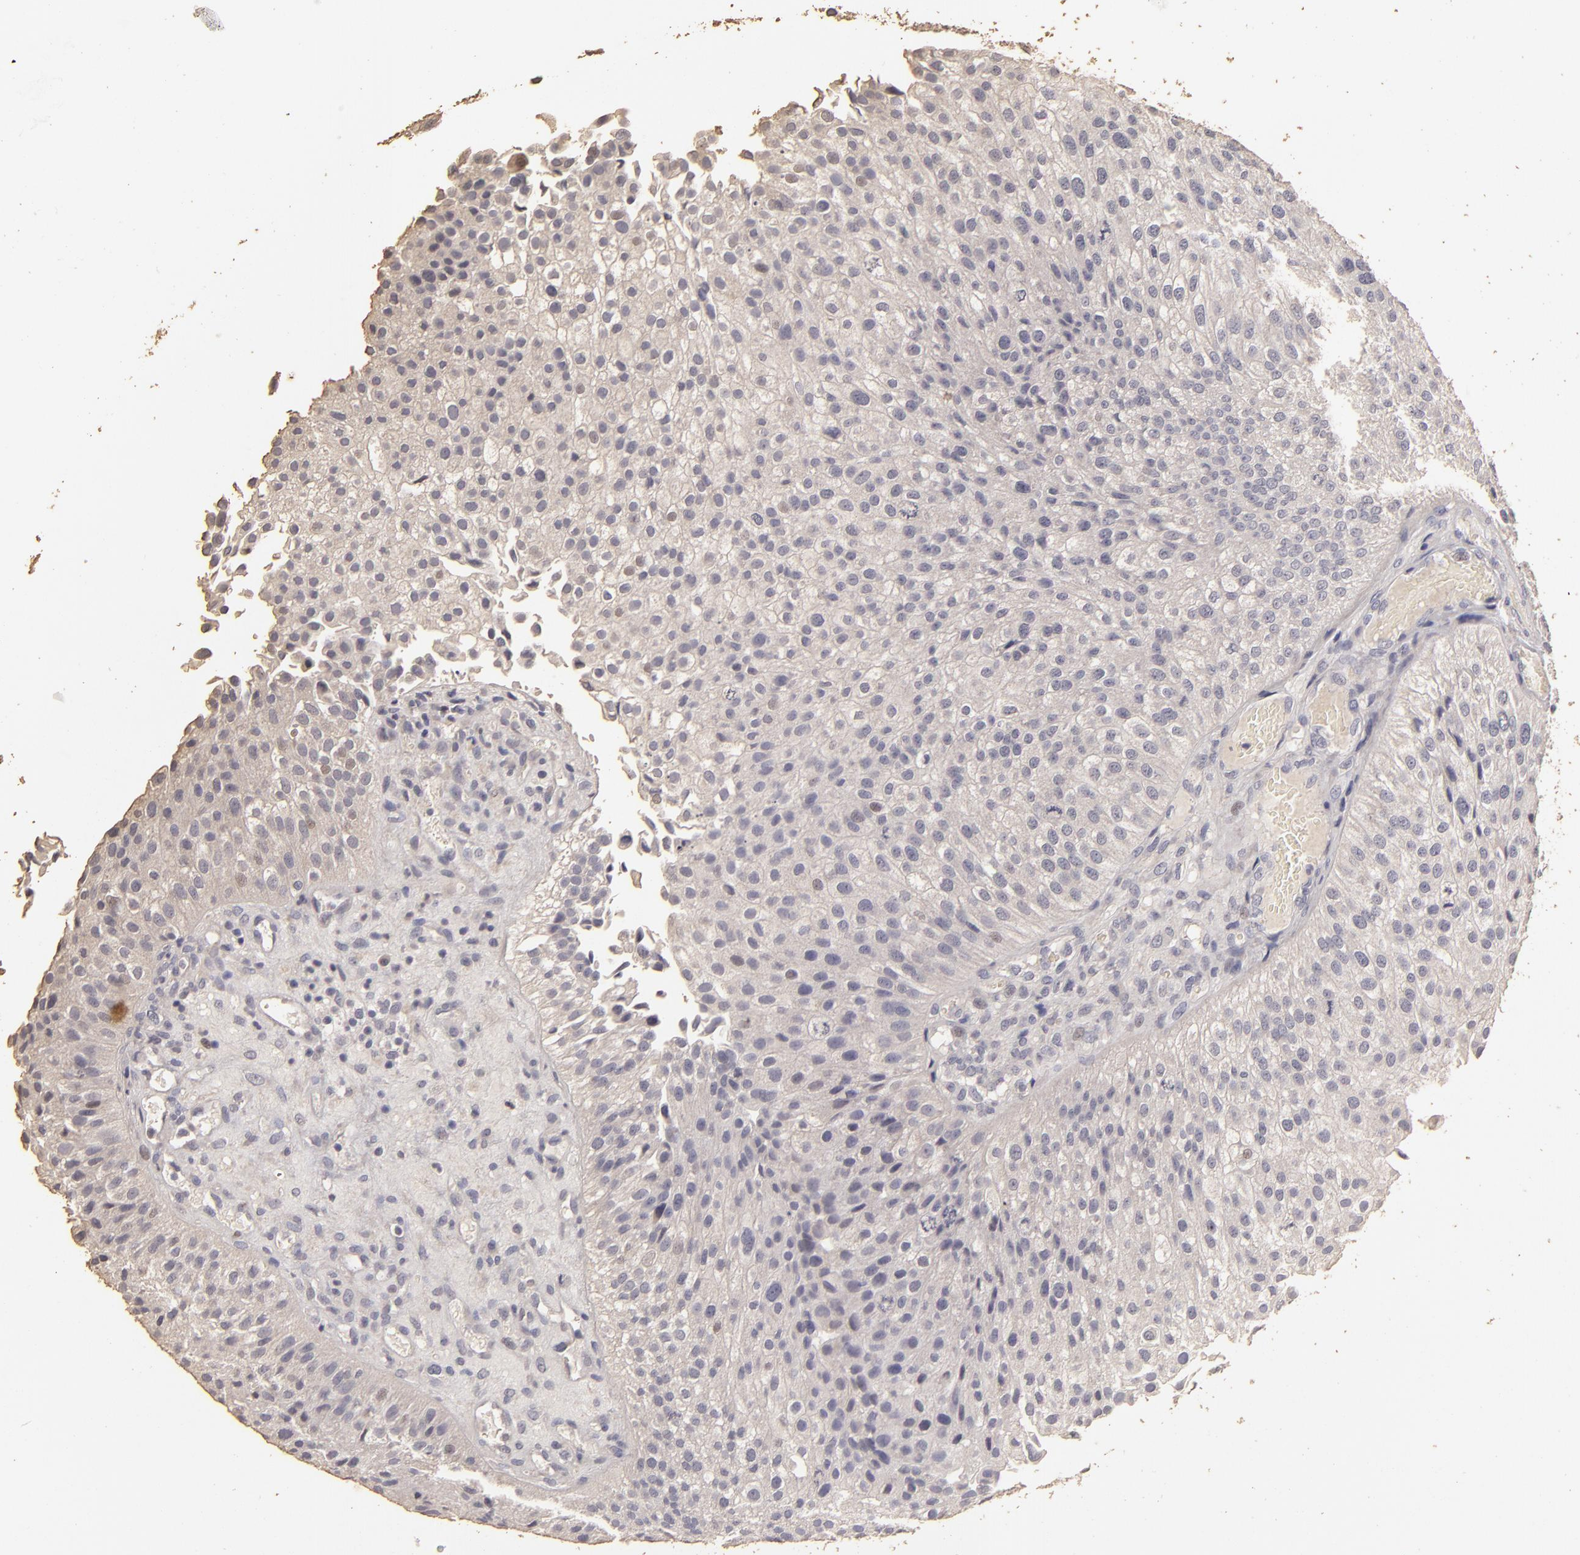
{"staining": {"intensity": "negative", "quantity": "none", "location": "none"}, "tissue": "urothelial cancer", "cell_type": "Tumor cells", "image_type": "cancer", "snomed": [{"axis": "morphology", "description": "Urothelial carcinoma, Low grade"}, {"axis": "topography", "description": "Urinary bladder"}], "caption": "Tumor cells show no significant protein positivity in low-grade urothelial carcinoma.", "gene": "BCL2L13", "patient": {"sex": "female", "age": 89}}